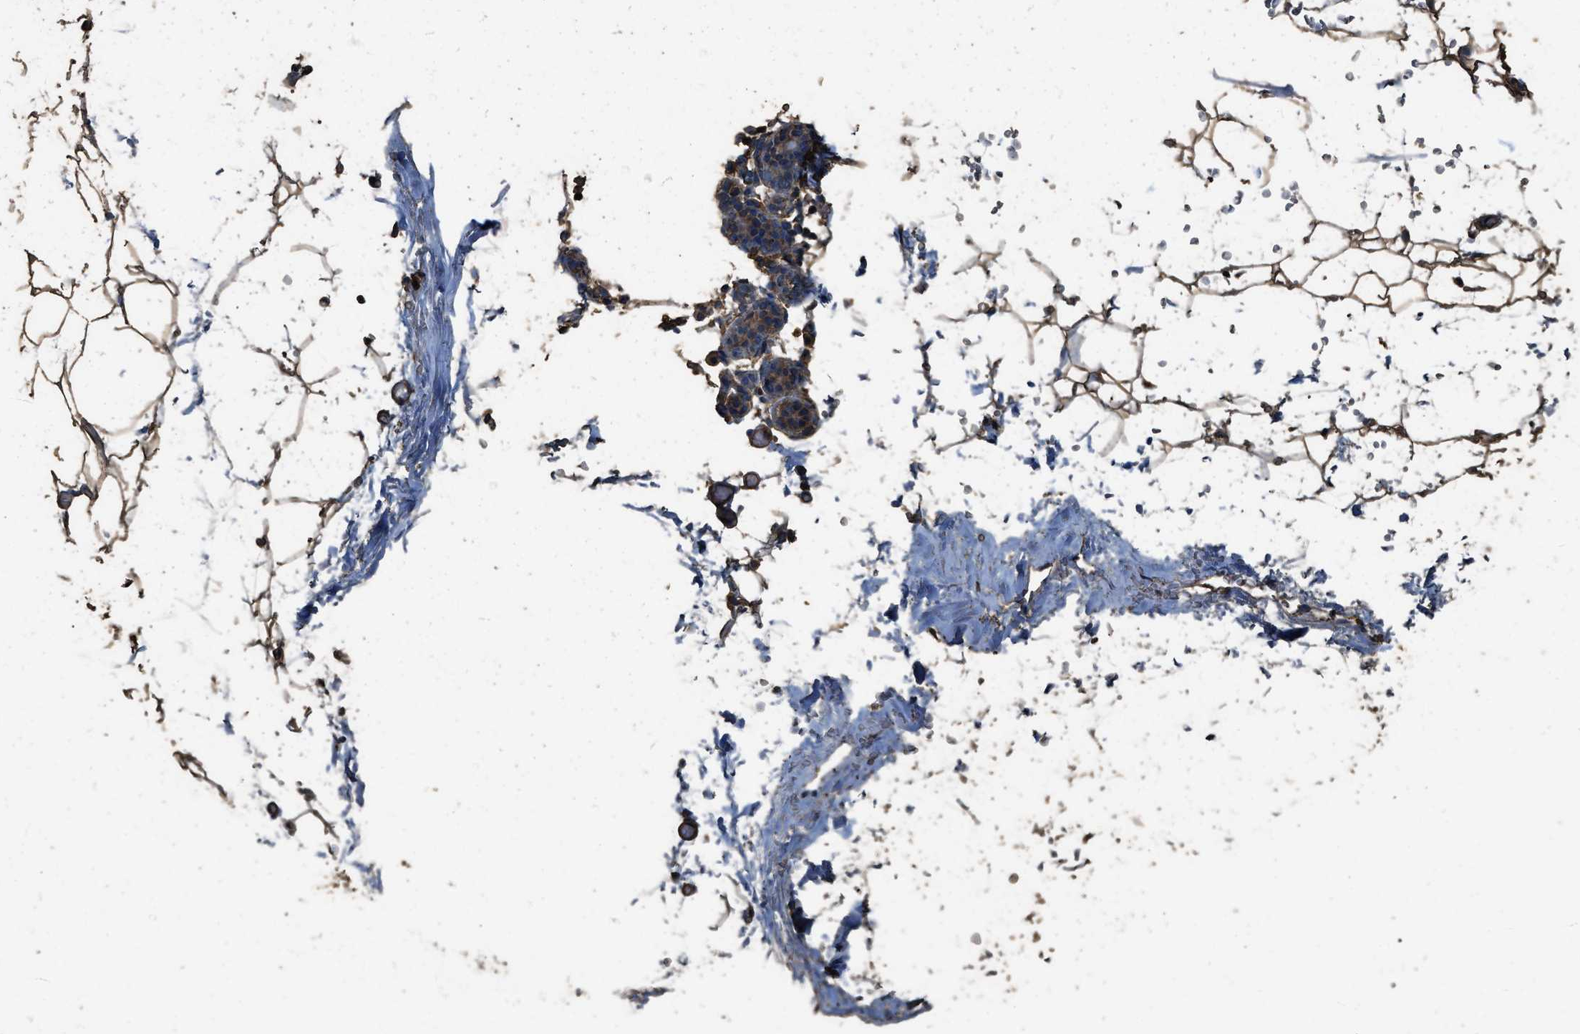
{"staining": {"intensity": "strong", "quantity": ">75%", "location": "cytoplasmic/membranous"}, "tissue": "adipose tissue", "cell_type": "Adipocytes", "image_type": "normal", "snomed": [{"axis": "morphology", "description": "Normal tissue, NOS"}, {"axis": "topography", "description": "Breast"}, {"axis": "topography", "description": "Soft tissue"}], "caption": "Unremarkable adipose tissue shows strong cytoplasmic/membranous positivity in about >75% of adipocytes.", "gene": "CYRIA", "patient": {"sex": "female", "age": 75}}